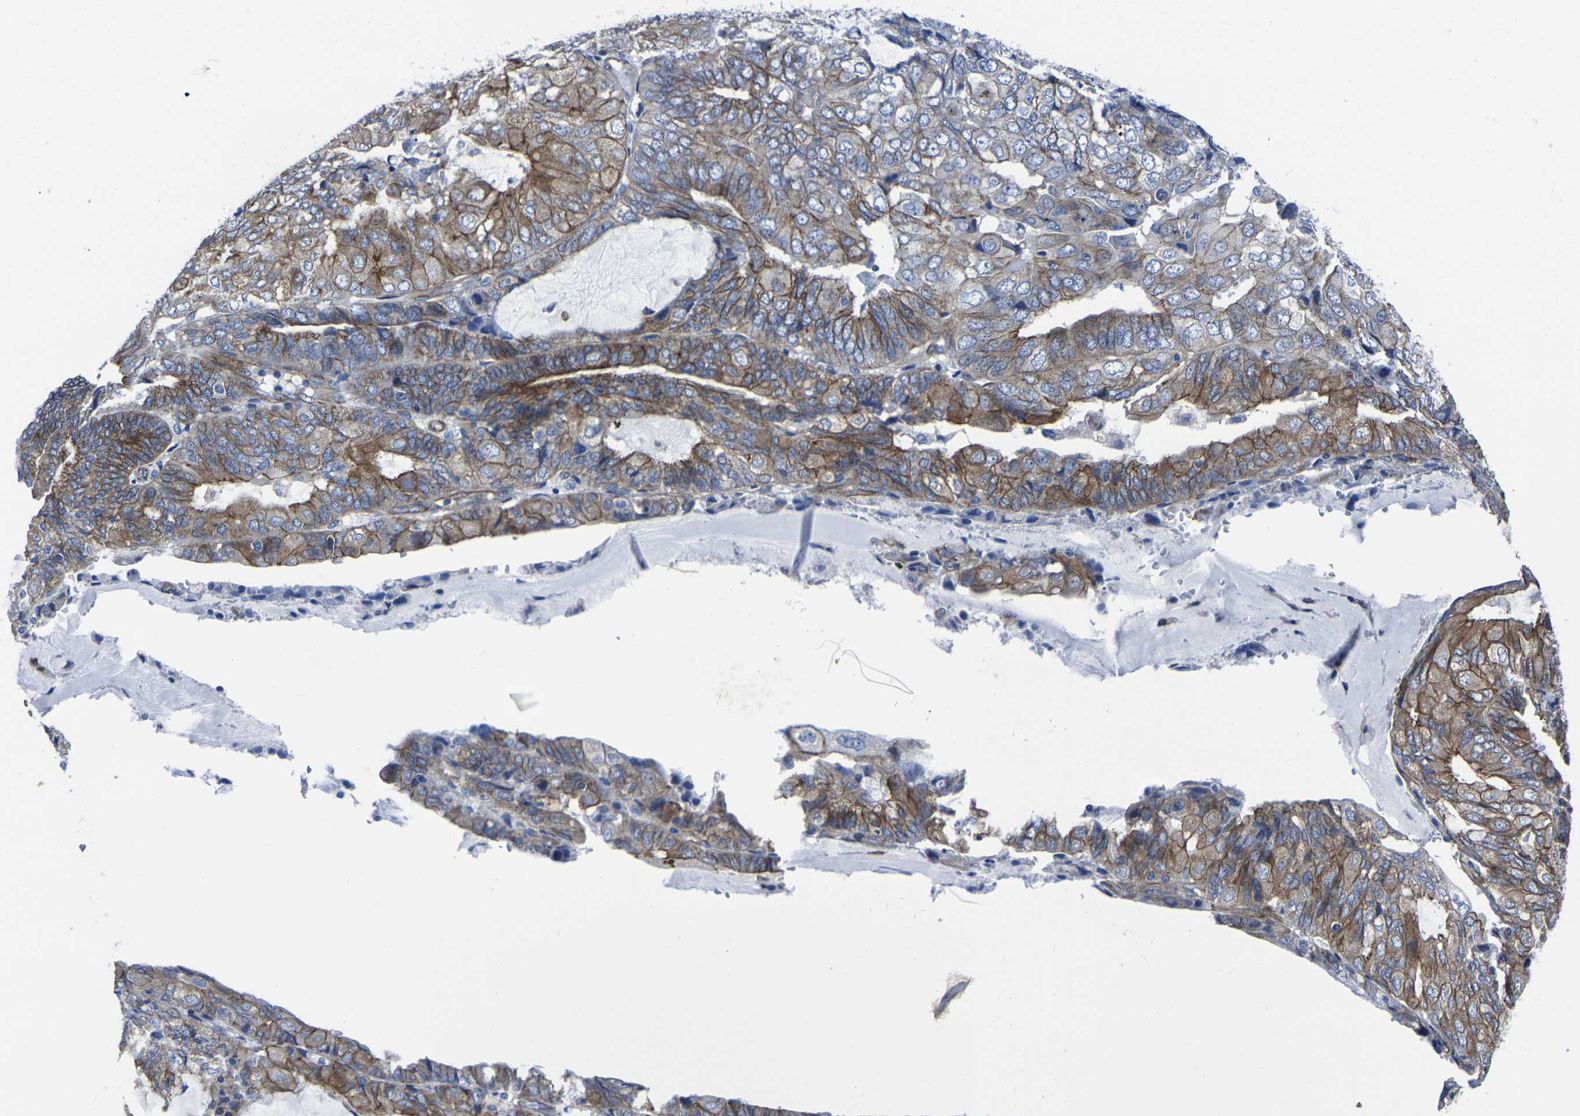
{"staining": {"intensity": "moderate", "quantity": ">75%", "location": "cytoplasmic/membranous"}, "tissue": "endometrial cancer", "cell_type": "Tumor cells", "image_type": "cancer", "snomed": [{"axis": "morphology", "description": "Adenocarcinoma, NOS"}, {"axis": "topography", "description": "Endometrium"}], "caption": "DAB immunohistochemical staining of endometrial cancer (adenocarcinoma) shows moderate cytoplasmic/membranous protein expression in approximately >75% of tumor cells.", "gene": "NUMB", "patient": {"sex": "female", "age": 81}}